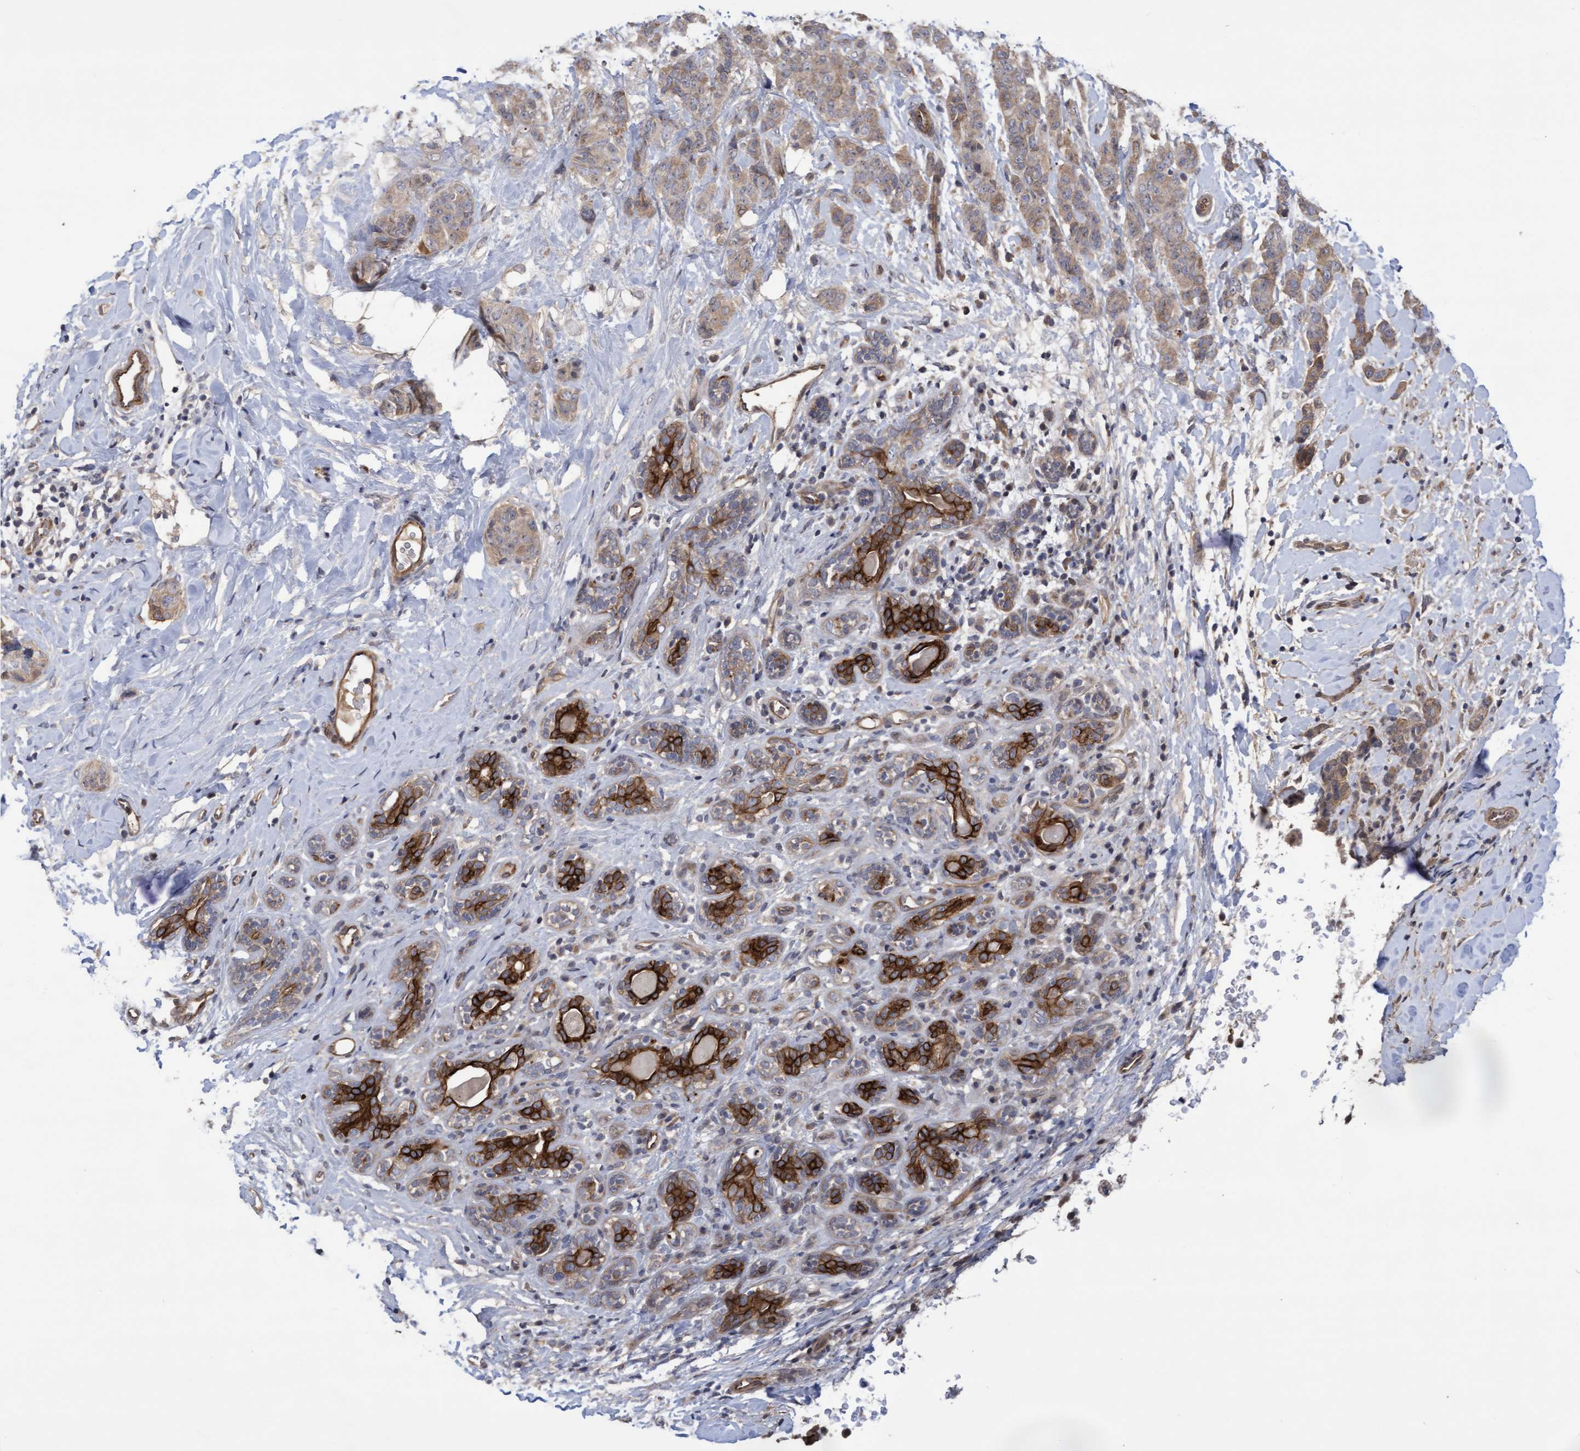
{"staining": {"intensity": "moderate", "quantity": ">75%", "location": "cytoplasmic/membranous"}, "tissue": "breast cancer", "cell_type": "Tumor cells", "image_type": "cancer", "snomed": [{"axis": "morphology", "description": "Normal tissue, NOS"}, {"axis": "morphology", "description": "Duct carcinoma"}, {"axis": "topography", "description": "Breast"}], "caption": "Breast cancer (intraductal carcinoma) stained with a brown dye reveals moderate cytoplasmic/membranous positive expression in about >75% of tumor cells.", "gene": "COBL", "patient": {"sex": "female", "age": 40}}